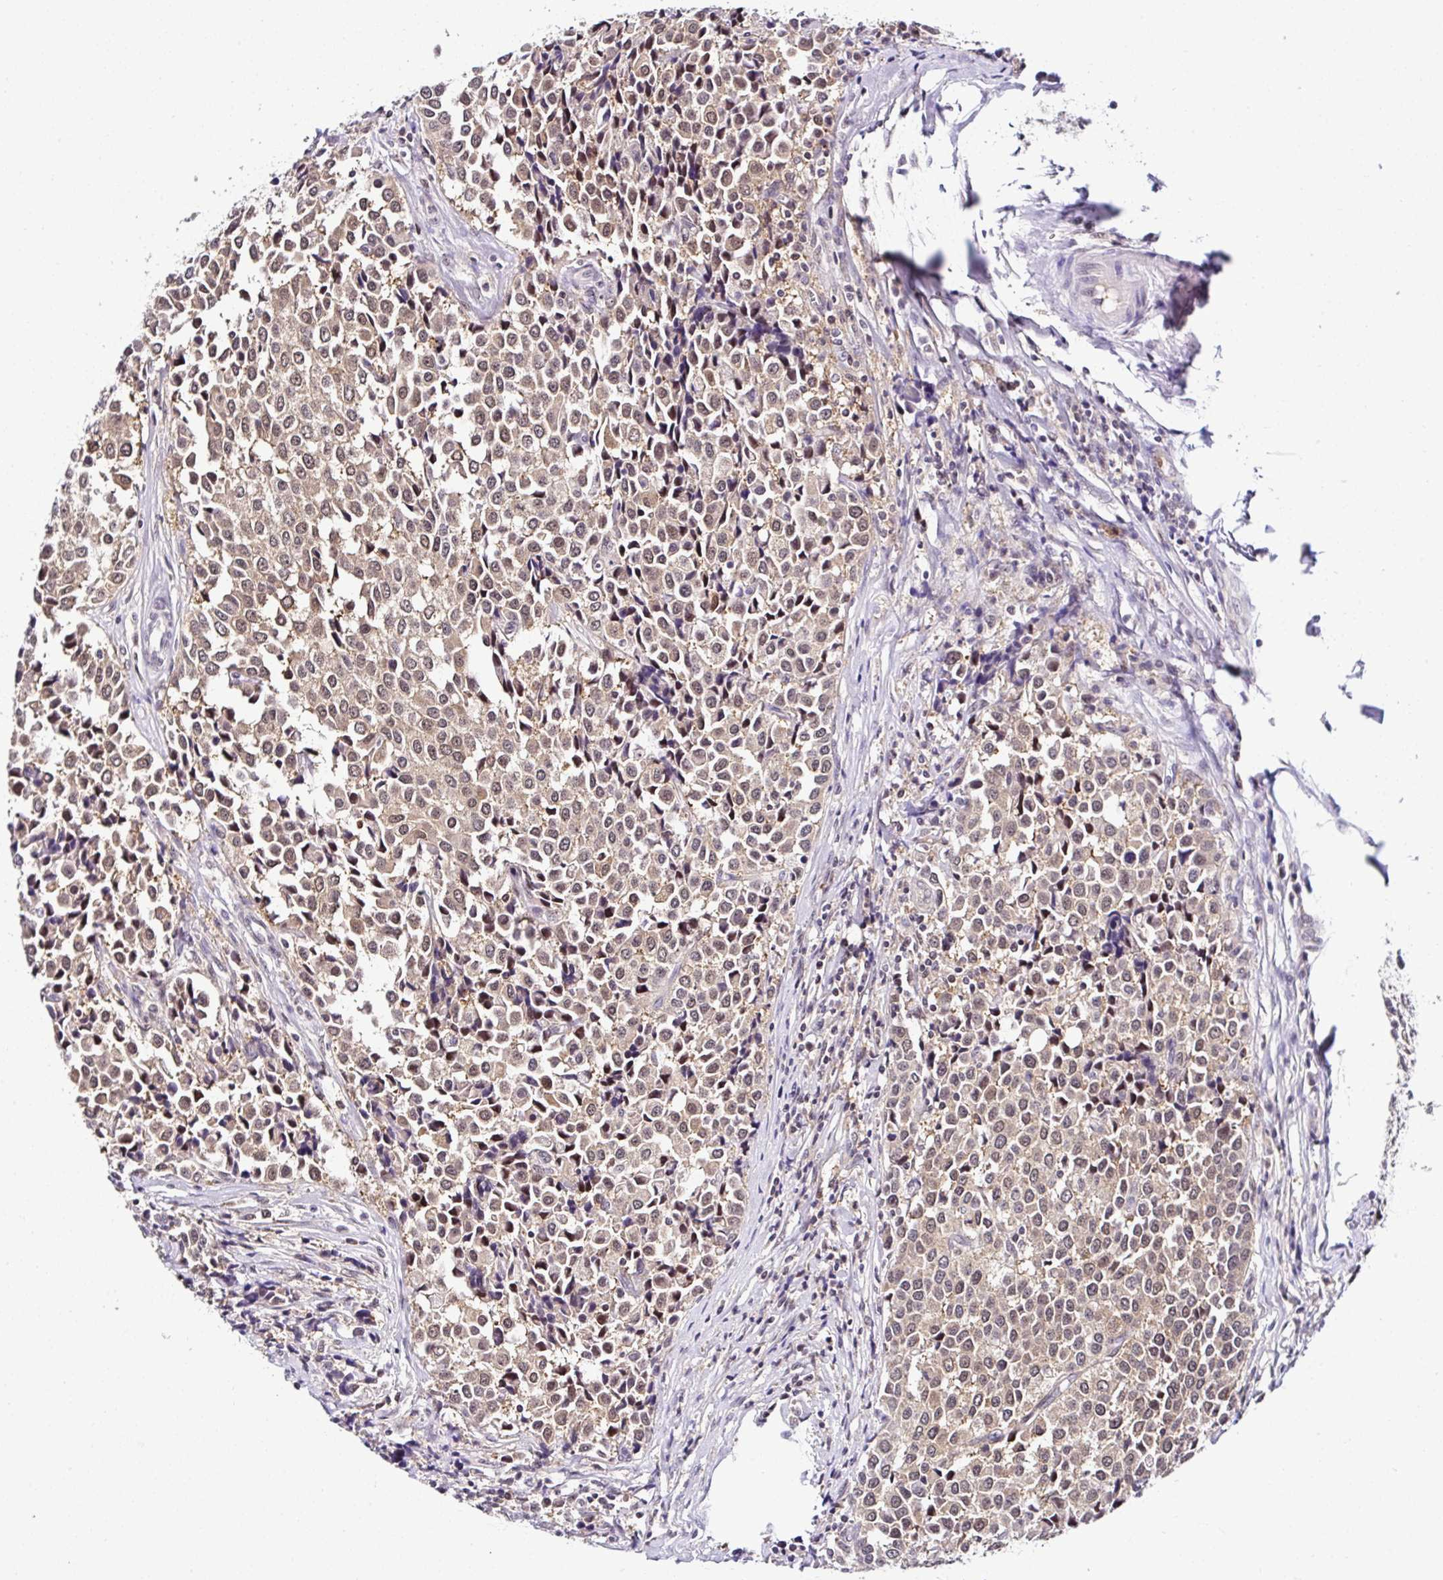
{"staining": {"intensity": "weak", "quantity": ">75%", "location": "cytoplasmic/membranous,nuclear"}, "tissue": "breast cancer", "cell_type": "Tumor cells", "image_type": "cancer", "snomed": [{"axis": "morphology", "description": "Duct carcinoma"}, {"axis": "topography", "description": "Breast"}], "caption": "Weak cytoplasmic/membranous and nuclear expression is seen in about >75% of tumor cells in breast infiltrating ductal carcinoma.", "gene": "PIN4", "patient": {"sex": "female", "age": 80}}